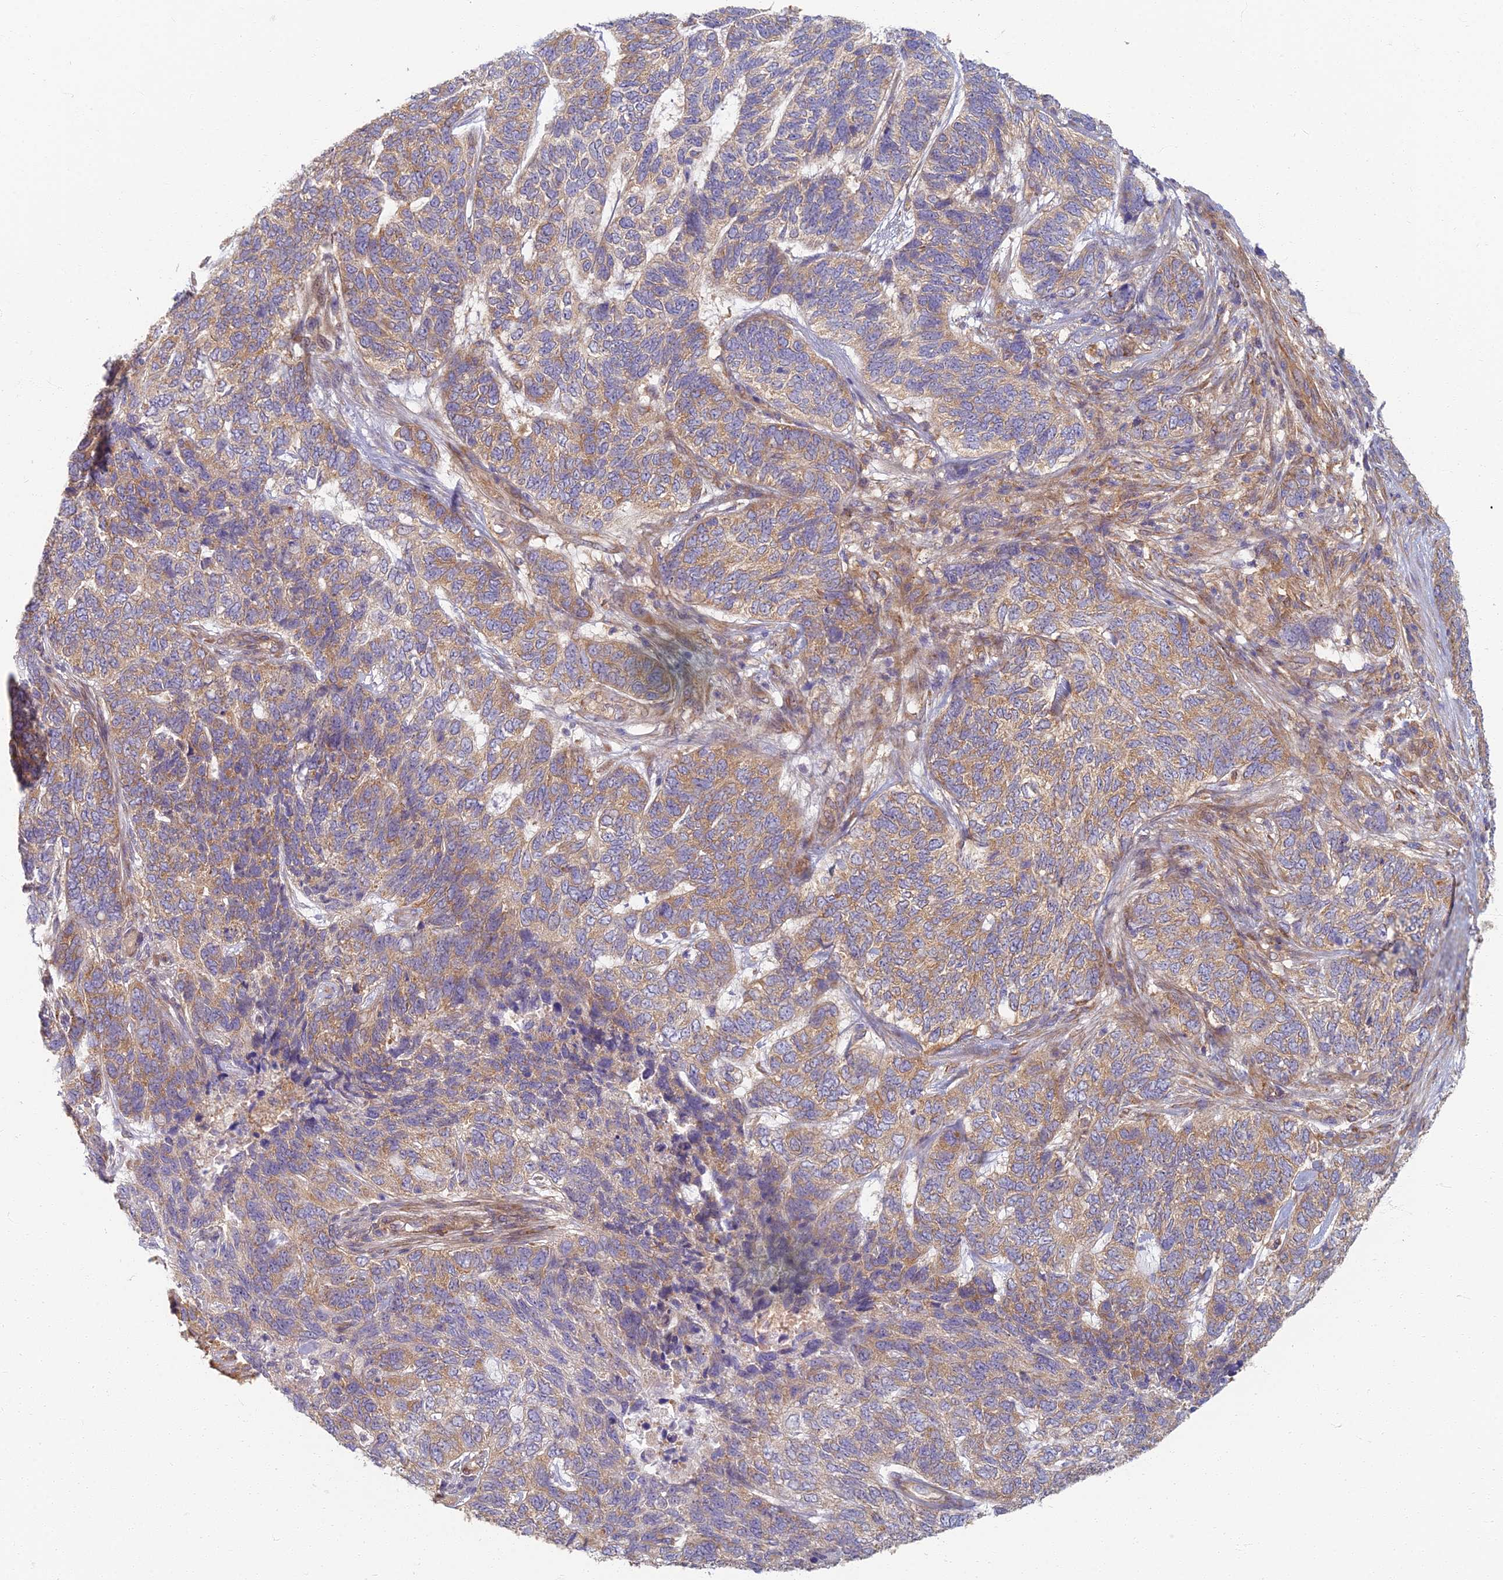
{"staining": {"intensity": "moderate", "quantity": "25%-75%", "location": "cytoplasmic/membranous"}, "tissue": "skin cancer", "cell_type": "Tumor cells", "image_type": "cancer", "snomed": [{"axis": "morphology", "description": "Basal cell carcinoma"}, {"axis": "topography", "description": "Skin"}], "caption": "Skin basal cell carcinoma tissue demonstrates moderate cytoplasmic/membranous expression in about 25%-75% of tumor cells, visualized by immunohistochemistry. The staining was performed using DAB (3,3'-diaminobenzidine), with brown indicating positive protein expression. Nuclei are stained blue with hematoxylin.", "gene": "RBSN", "patient": {"sex": "female", "age": 65}}